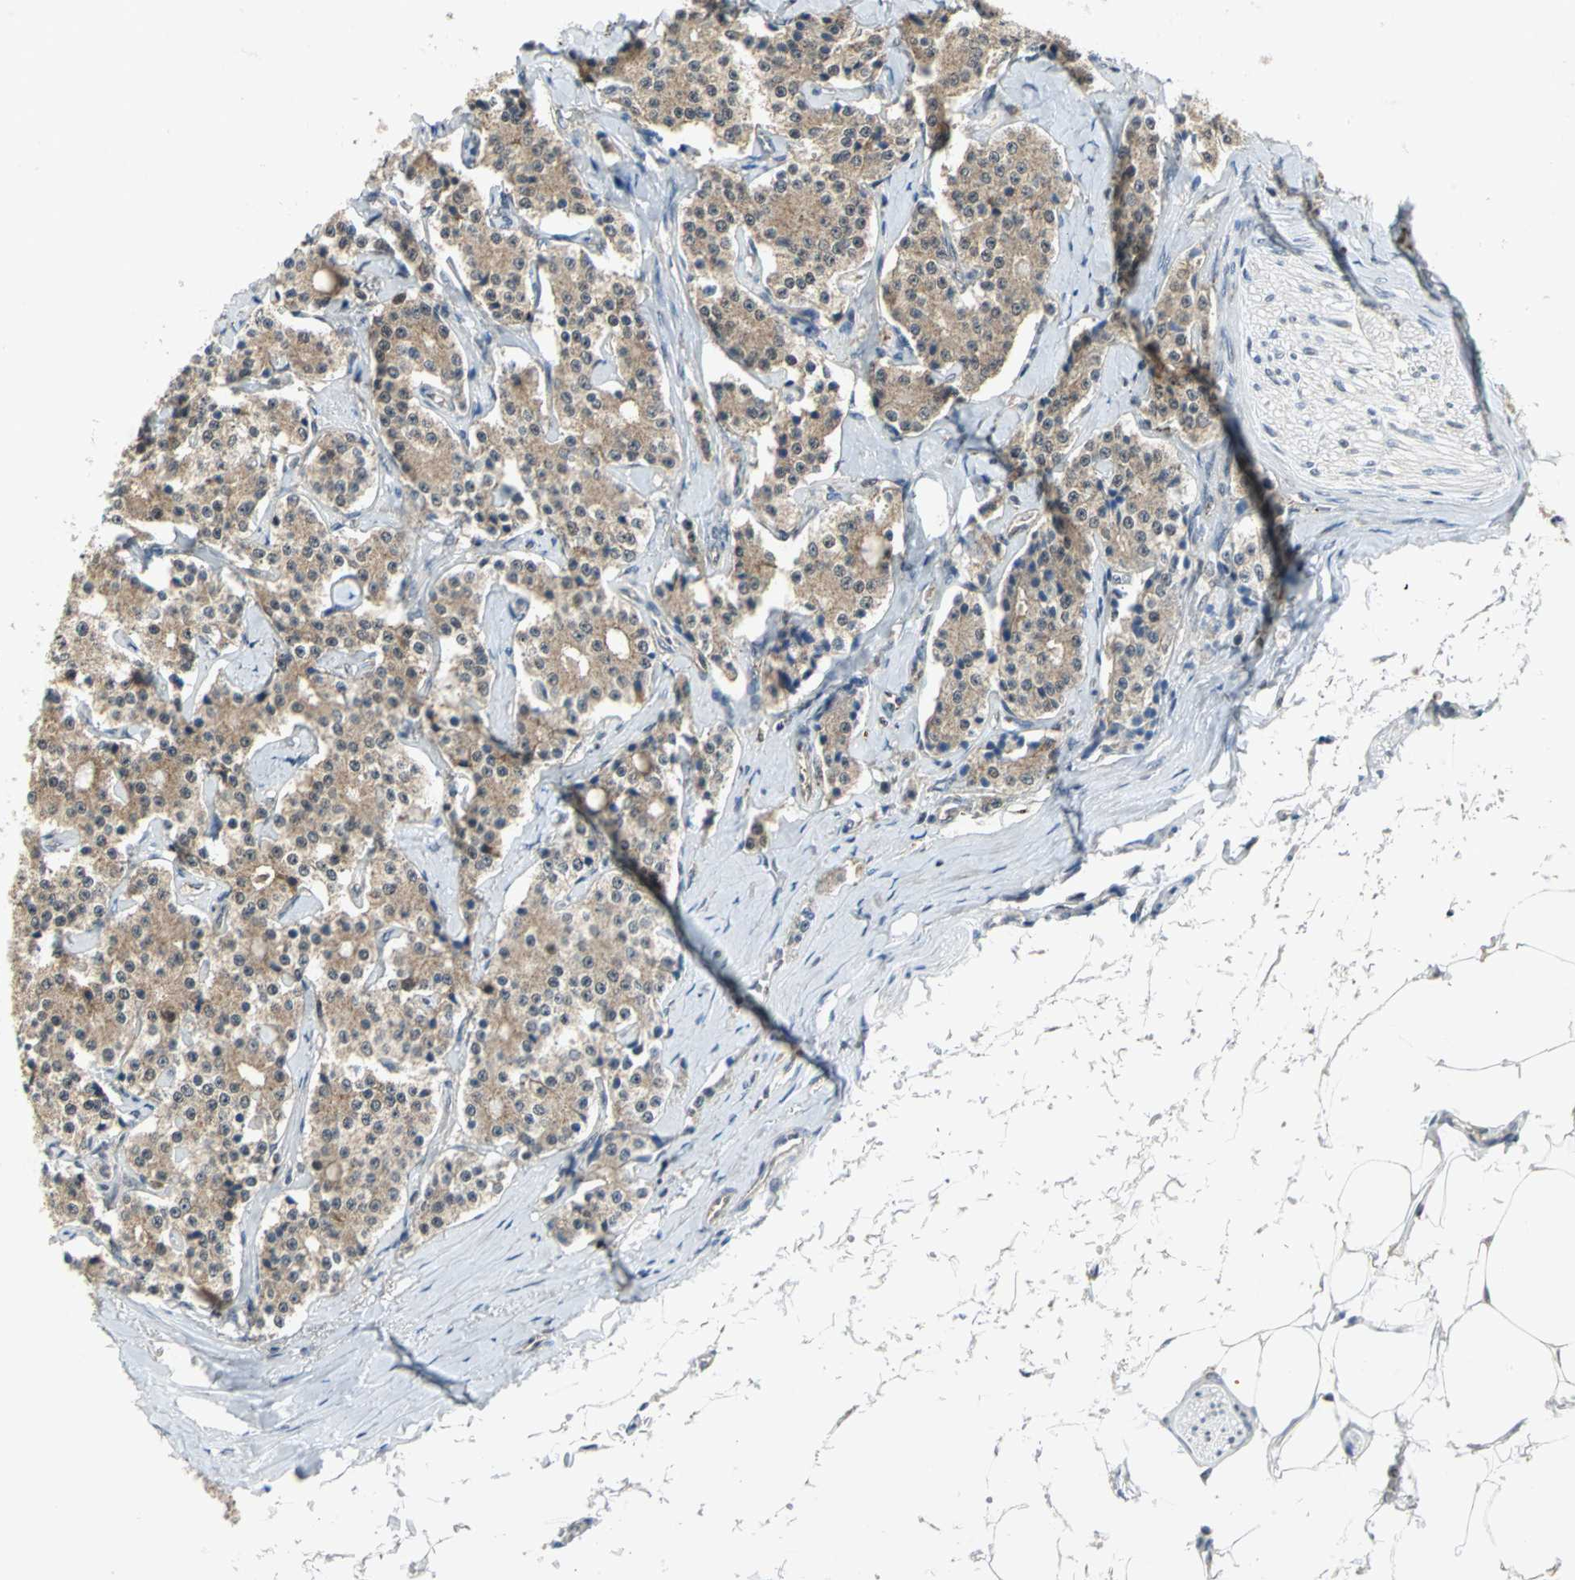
{"staining": {"intensity": "weak", "quantity": ">75%", "location": "cytoplasmic/membranous"}, "tissue": "carcinoid", "cell_type": "Tumor cells", "image_type": "cancer", "snomed": [{"axis": "morphology", "description": "Carcinoid, malignant, NOS"}, {"axis": "topography", "description": "Colon"}], "caption": "Immunohistochemistry (IHC) of human carcinoid demonstrates low levels of weak cytoplasmic/membranous expression in approximately >75% of tumor cells.", "gene": "PSMA4", "patient": {"sex": "female", "age": 61}}